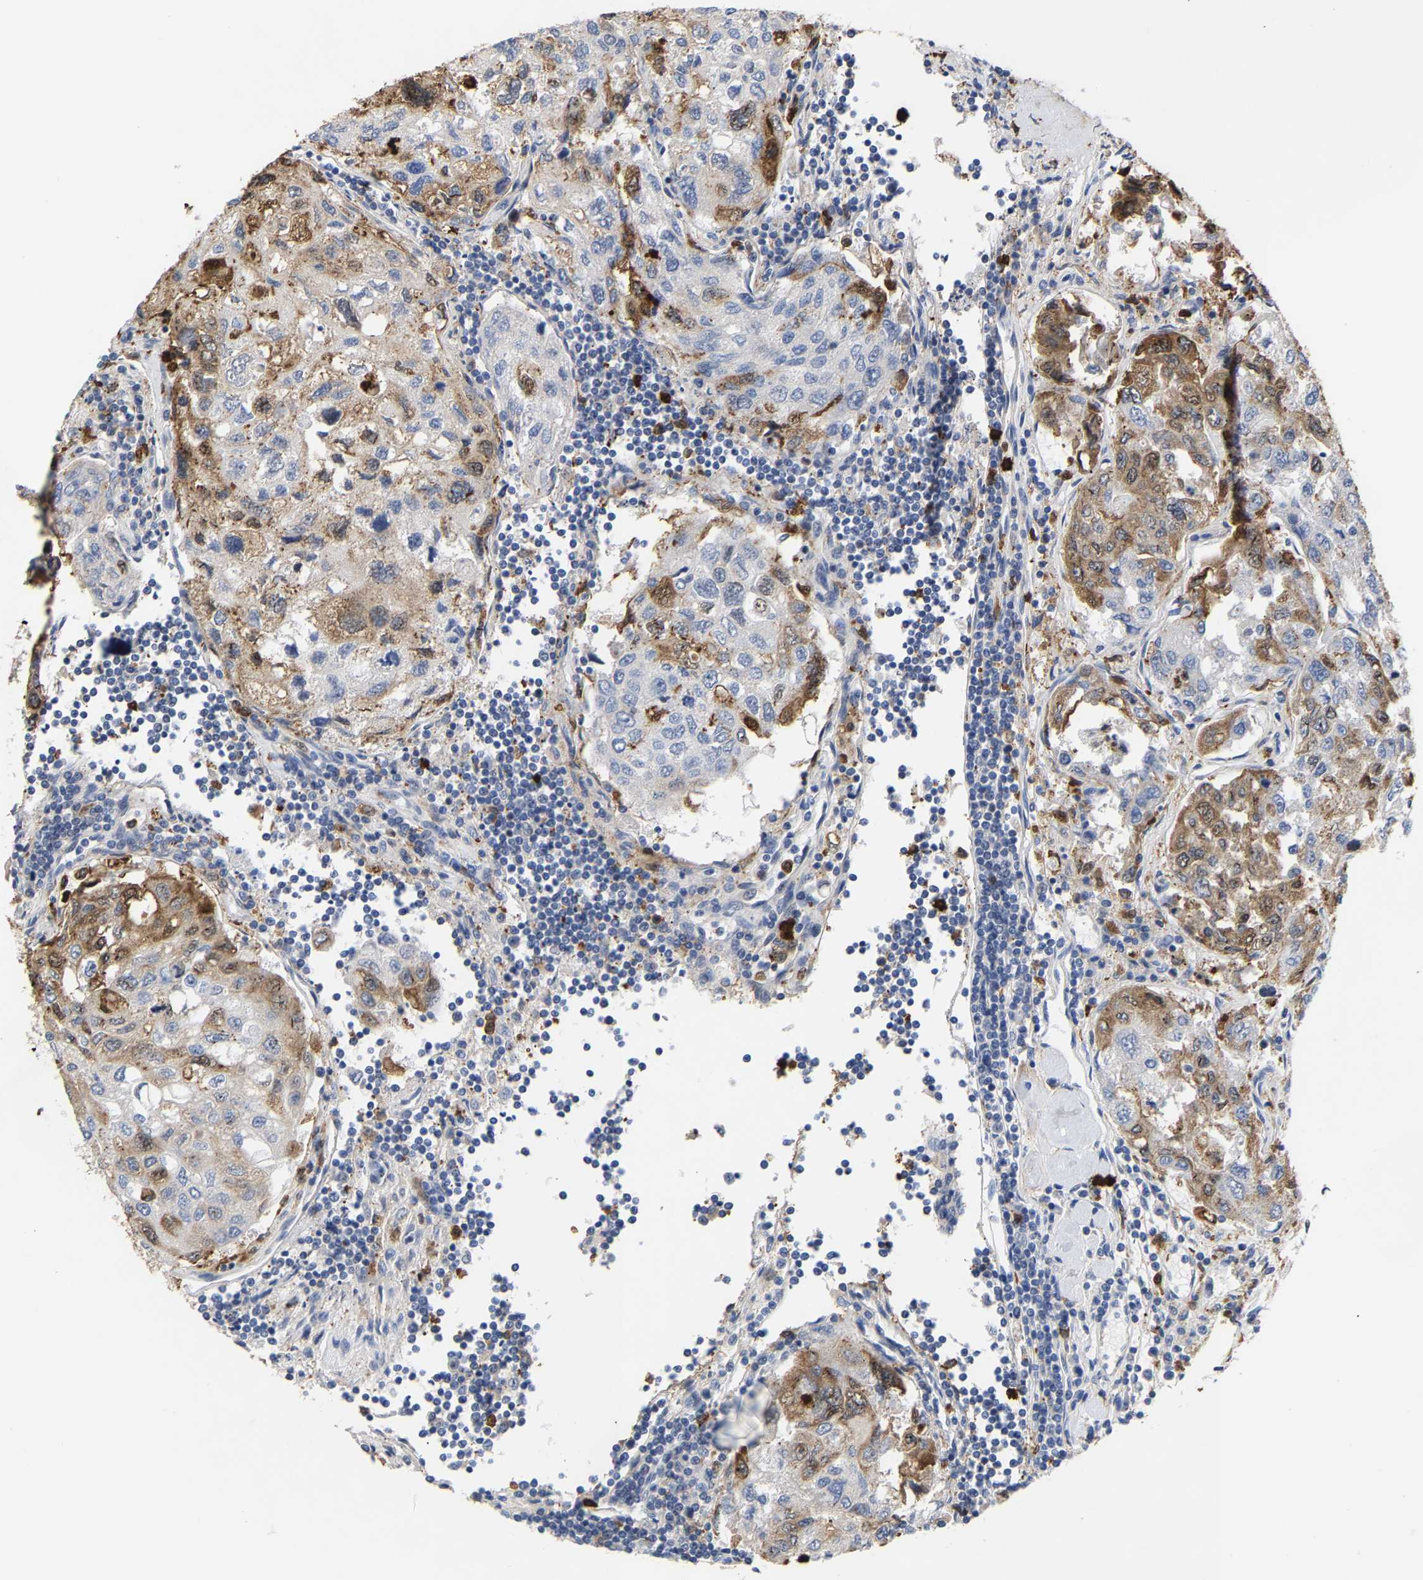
{"staining": {"intensity": "moderate", "quantity": "25%-75%", "location": "cytoplasmic/membranous,nuclear"}, "tissue": "urothelial cancer", "cell_type": "Tumor cells", "image_type": "cancer", "snomed": [{"axis": "morphology", "description": "Urothelial carcinoma, High grade"}, {"axis": "topography", "description": "Lymph node"}, {"axis": "topography", "description": "Urinary bladder"}], "caption": "Immunohistochemistry (DAB) staining of urothelial cancer shows moderate cytoplasmic/membranous and nuclear protein positivity in approximately 25%-75% of tumor cells. The protein of interest is shown in brown color, while the nuclei are stained blue.", "gene": "TDRD7", "patient": {"sex": "male", "age": 51}}